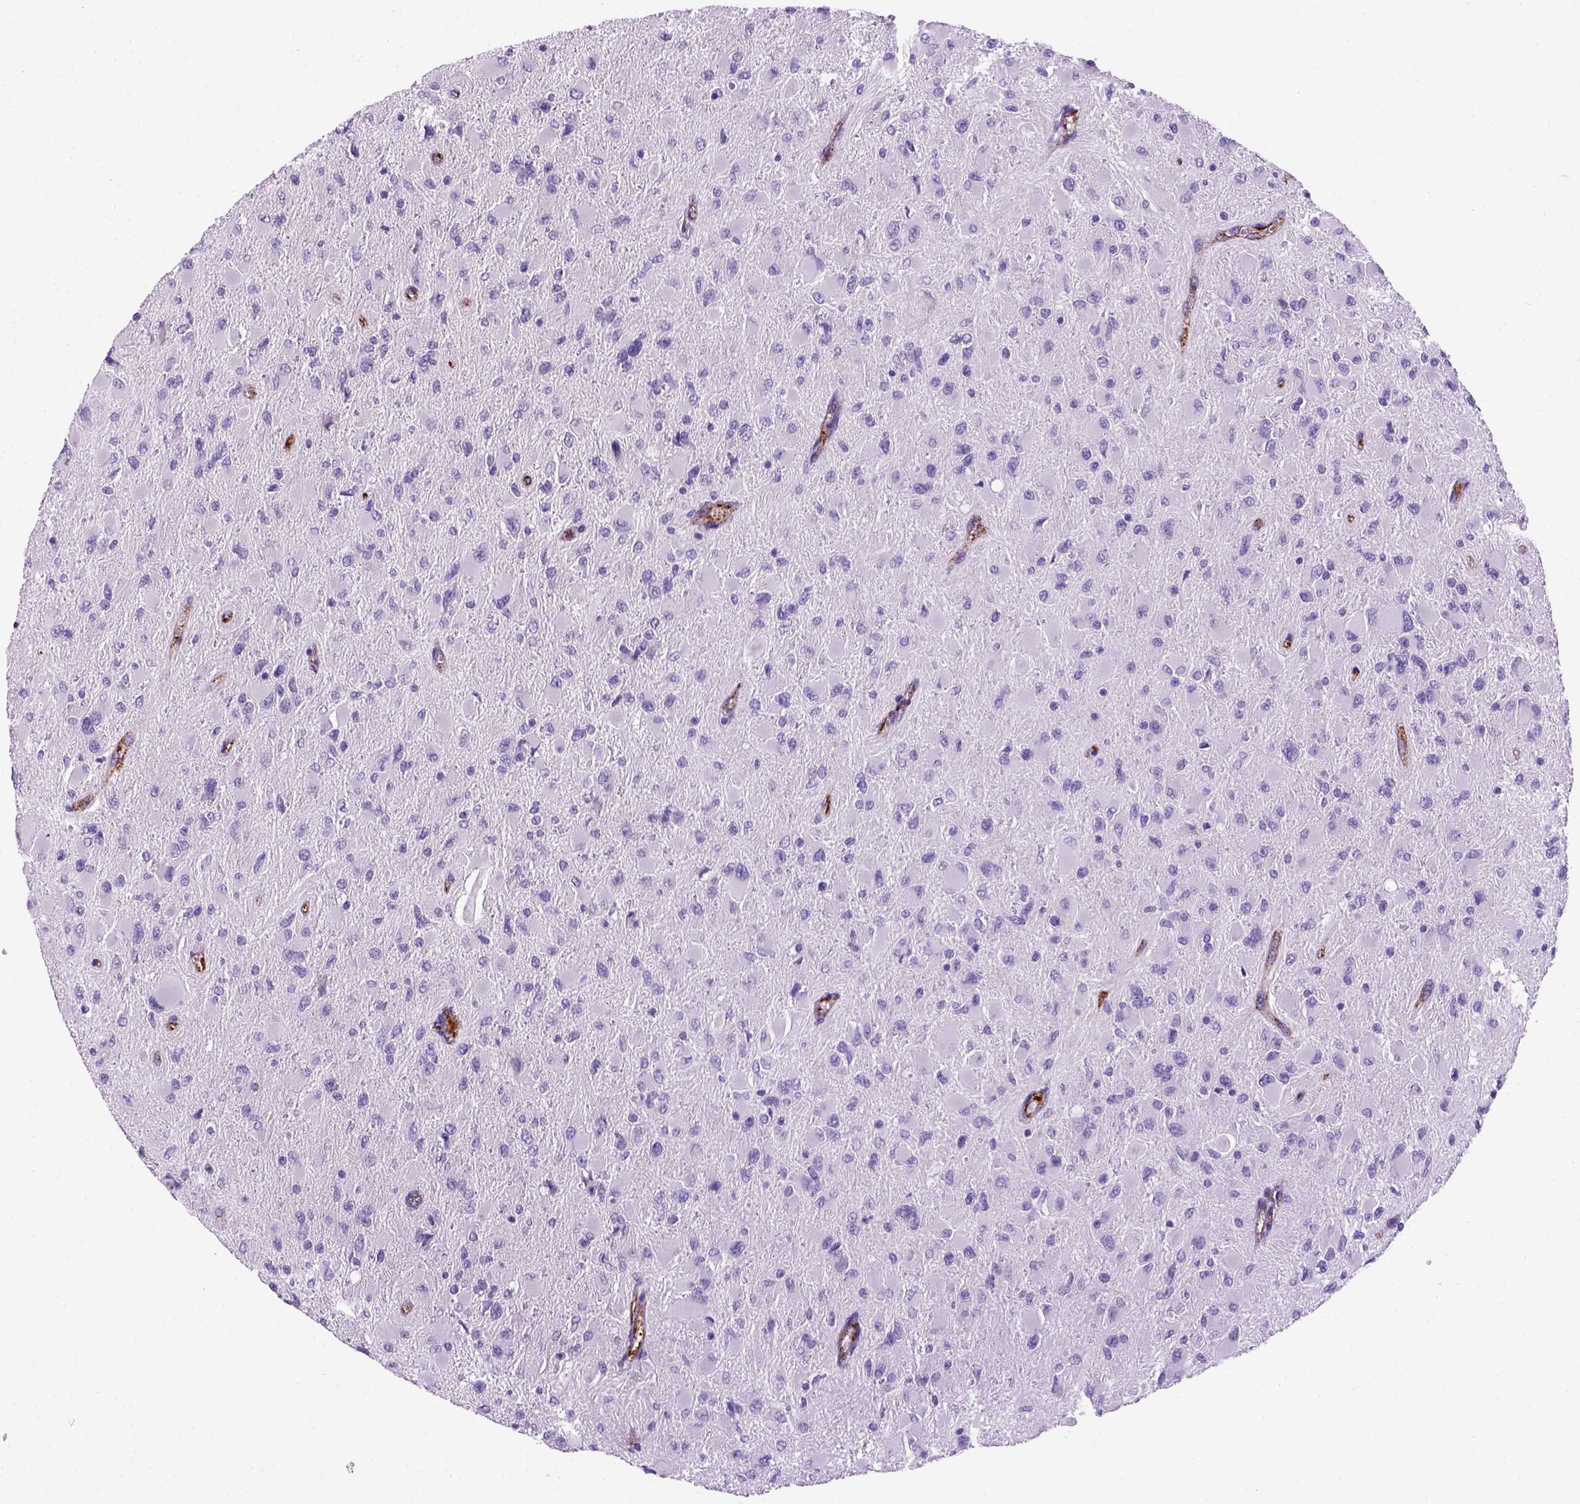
{"staining": {"intensity": "negative", "quantity": "none", "location": "none"}, "tissue": "glioma", "cell_type": "Tumor cells", "image_type": "cancer", "snomed": [{"axis": "morphology", "description": "Glioma, malignant, High grade"}, {"axis": "topography", "description": "Cerebral cortex"}], "caption": "IHC of malignant glioma (high-grade) demonstrates no staining in tumor cells.", "gene": "VWF", "patient": {"sex": "female", "age": 36}}